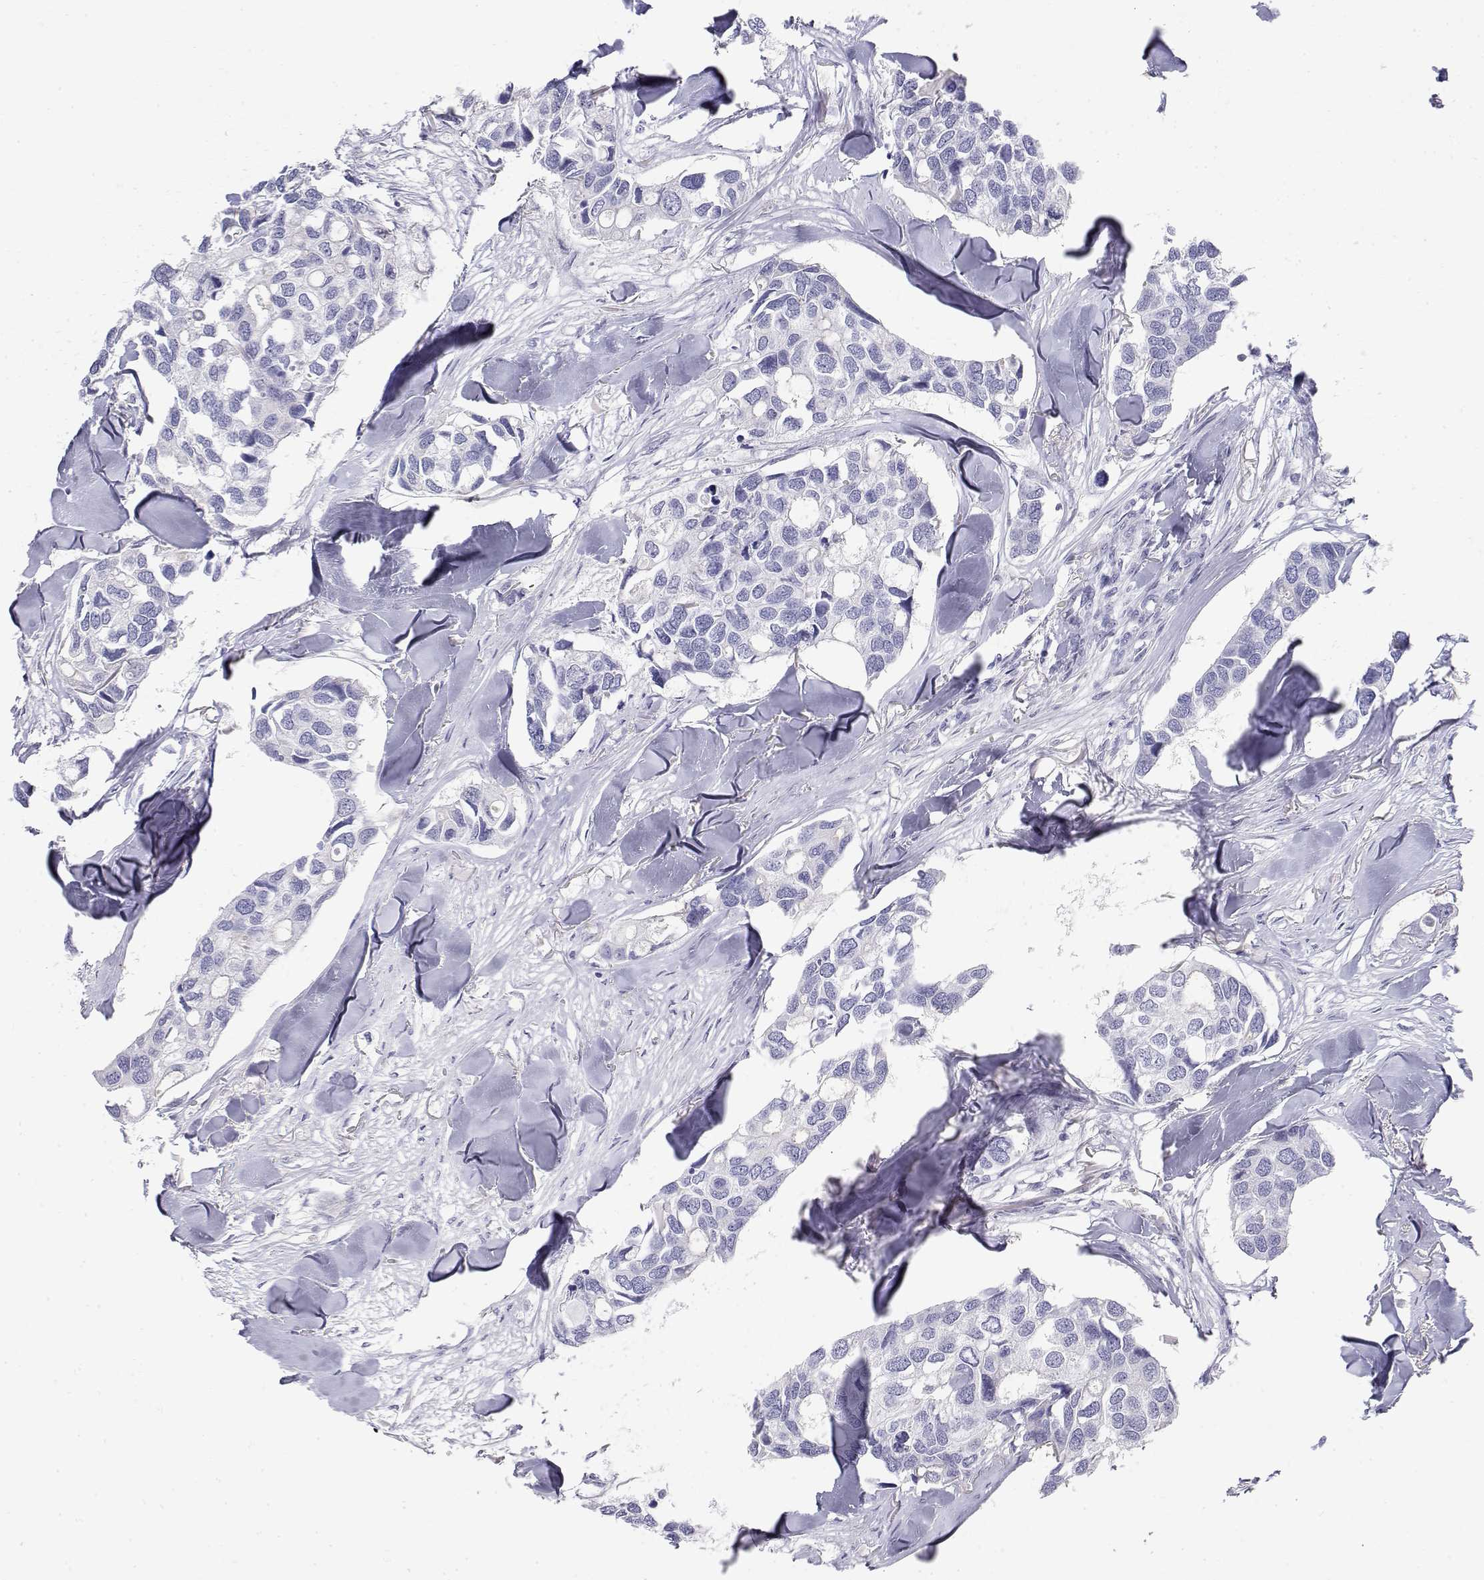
{"staining": {"intensity": "negative", "quantity": "none", "location": "none"}, "tissue": "breast cancer", "cell_type": "Tumor cells", "image_type": "cancer", "snomed": [{"axis": "morphology", "description": "Duct carcinoma"}, {"axis": "topography", "description": "Breast"}], "caption": "The photomicrograph exhibits no significant expression in tumor cells of breast cancer.", "gene": "MISP", "patient": {"sex": "female", "age": 83}}